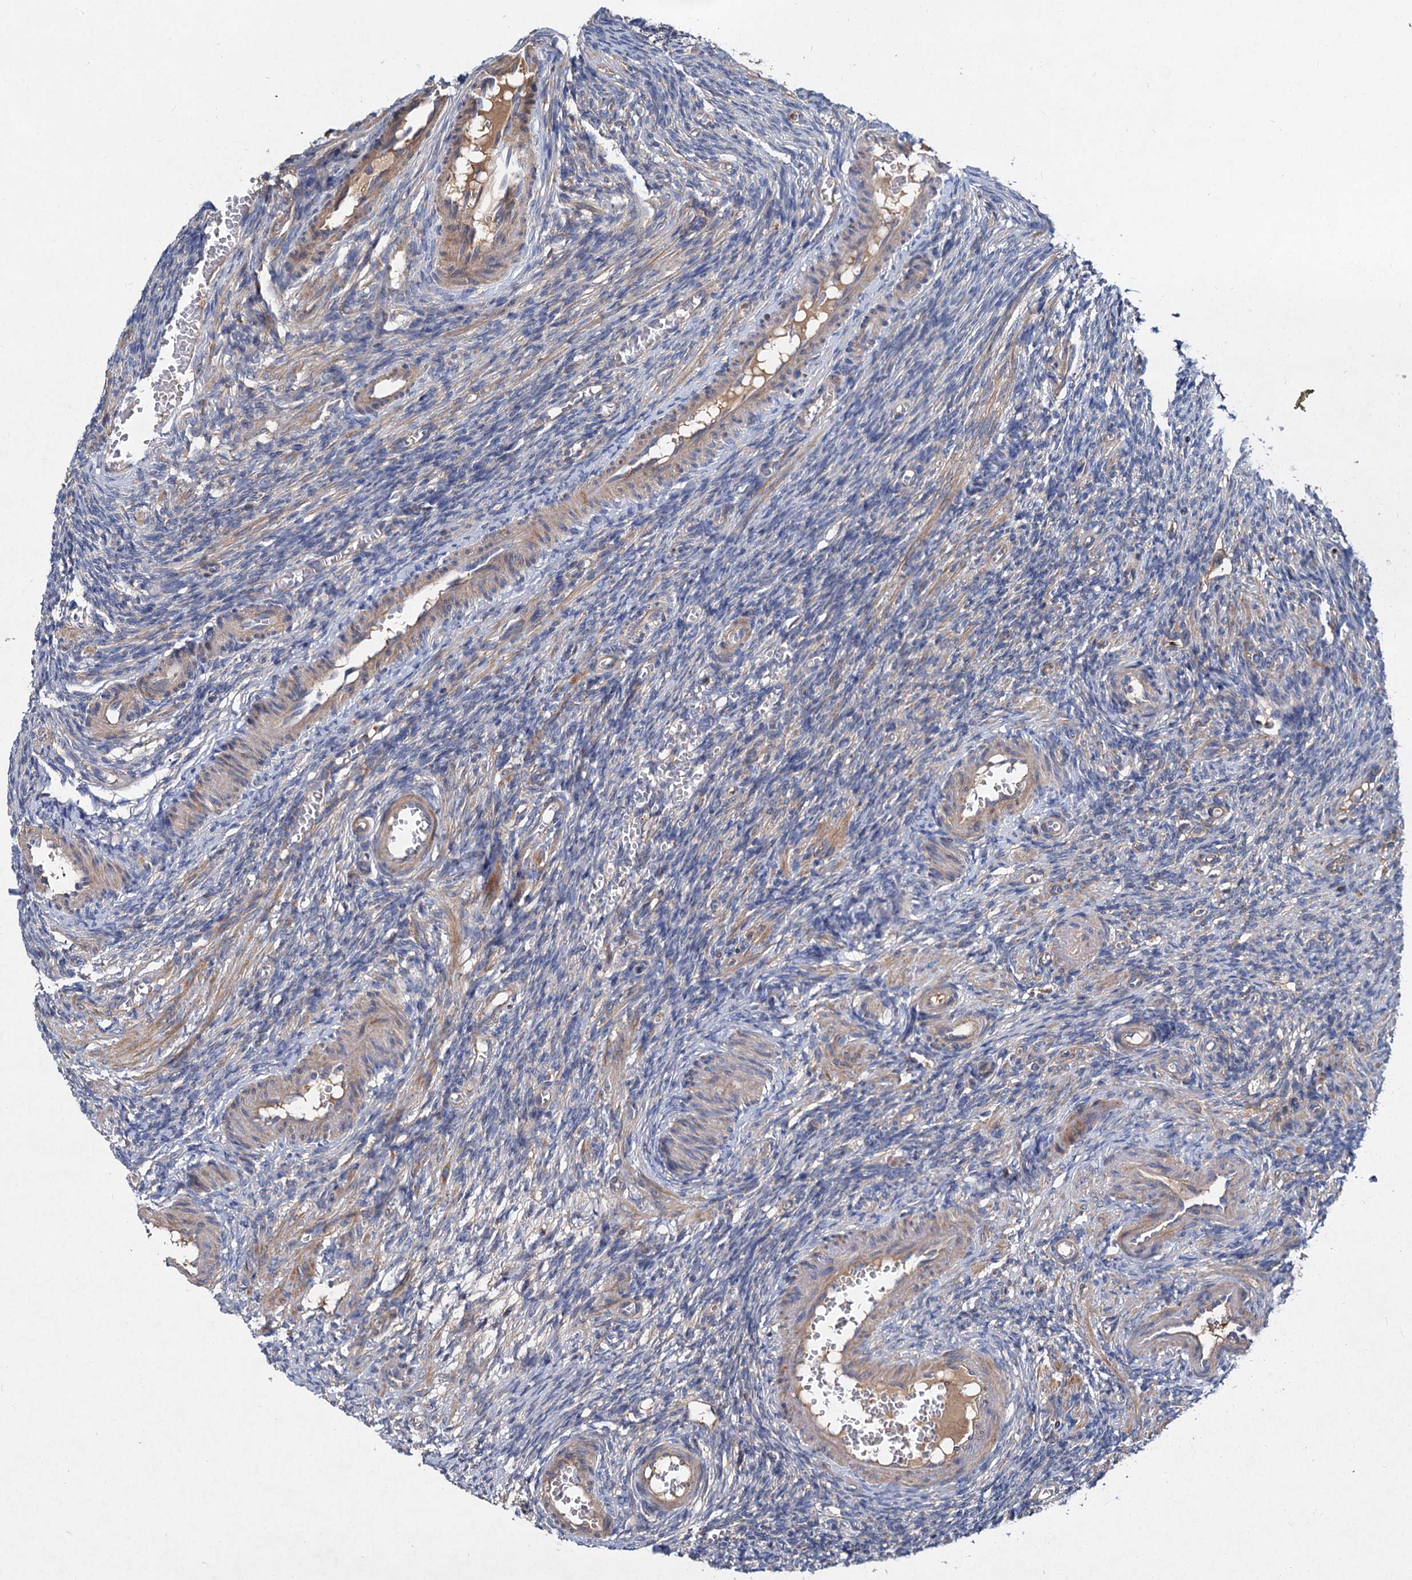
{"staining": {"intensity": "negative", "quantity": "none", "location": "none"}, "tissue": "ovary", "cell_type": "Ovarian stroma cells", "image_type": "normal", "snomed": [{"axis": "morphology", "description": "Normal tissue, NOS"}, {"axis": "topography", "description": "Ovary"}], "caption": "Immunohistochemical staining of unremarkable ovary reveals no significant positivity in ovarian stroma cells. (Brightfield microscopy of DAB IHC at high magnification).", "gene": "ALKBH7", "patient": {"sex": "female", "age": 27}}